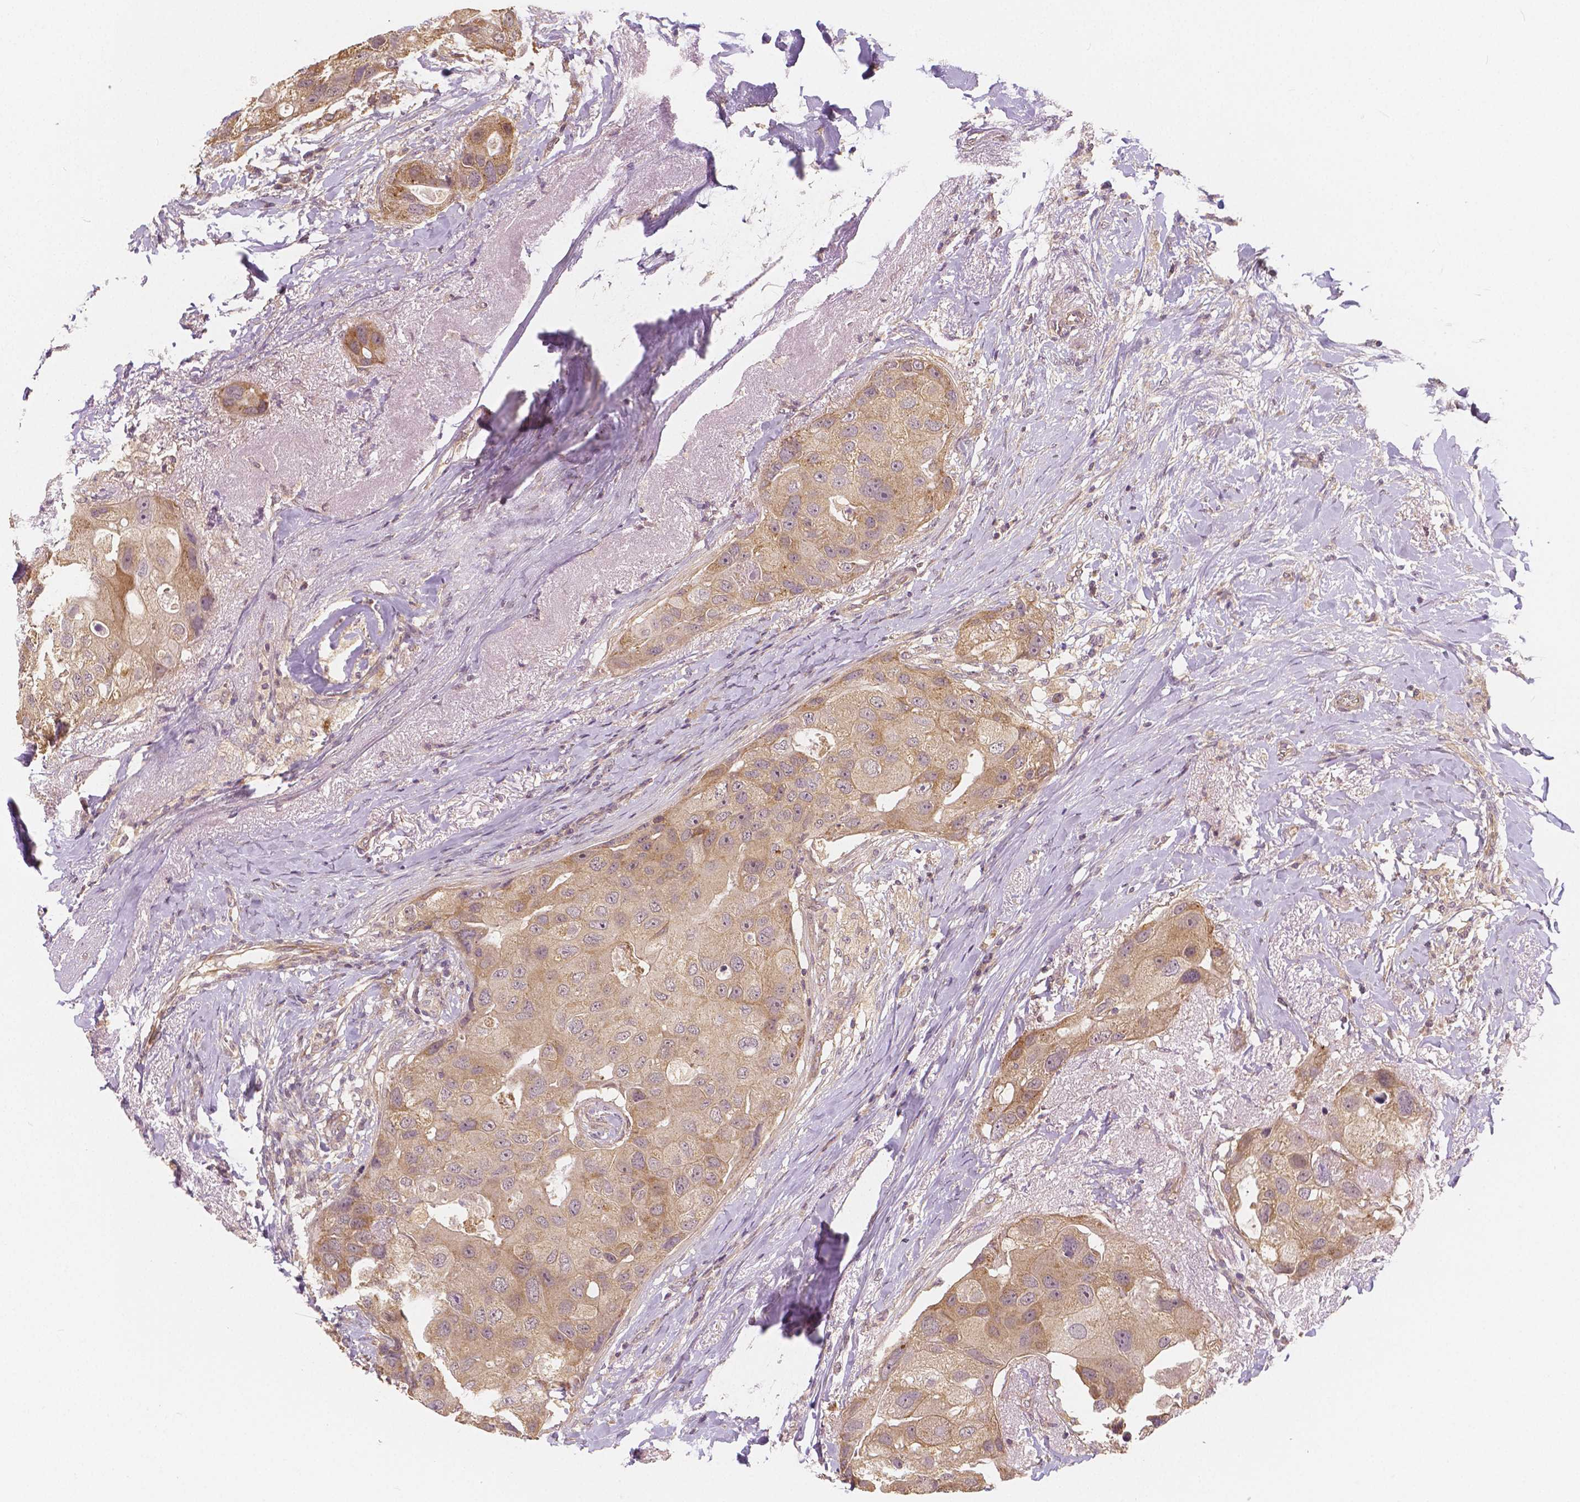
{"staining": {"intensity": "weak", "quantity": ">75%", "location": "cytoplasmic/membranous"}, "tissue": "breast cancer", "cell_type": "Tumor cells", "image_type": "cancer", "snomed": [{"axis": "morphology", "description": "Duct carcinoma"}, {"axis": "topography", "description": "Breast"}], "caption": "Tumor cells show weak cytoplasmic/membranous positivity in approximately >75% of cells in infiltrating ductal carcinoma (breast). (DAB (3,3'-diaminobenzidine) = brown stain, brightfield microscopy at high magnification).", "gene": "SNX12", "patient": {"sex": "female", "age": 43}}